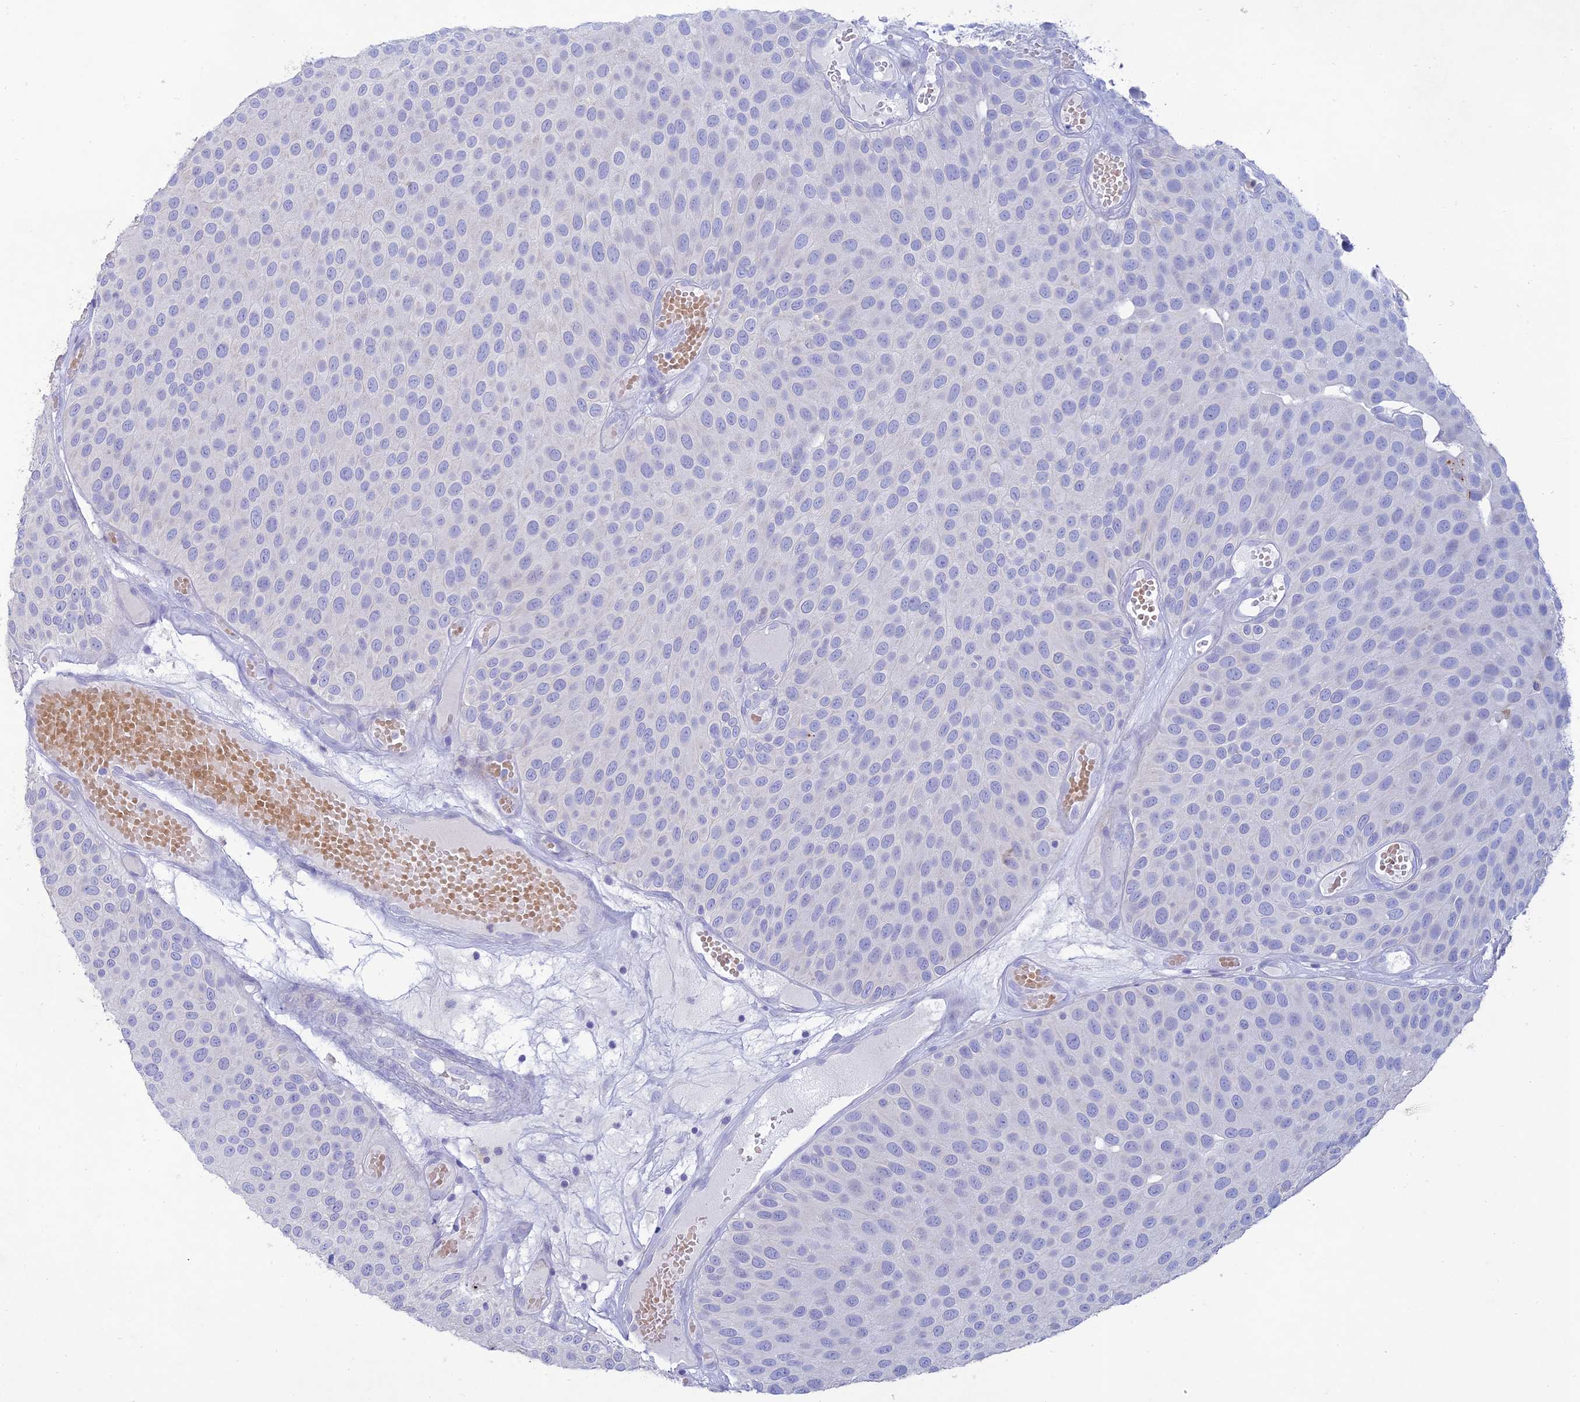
{"staining": {"intensity": "negative", "quantity": "none", "location": "none"}, "tissue": "urothelial cancer", "cell_type": "Tumor cells", "image_type": "cancer", "snomed": [{"axis": "morphology", "description": "Urothelial carcinoma, Low grade"}, {"axis": "topography", "description": "Urinary bladder"}], "caption": "The micrograph displays no staining of tumor cells in low-grade urothelial carcinoma.", "gene": "MAL2", "patient": {"sex": "male", "age": 89}}